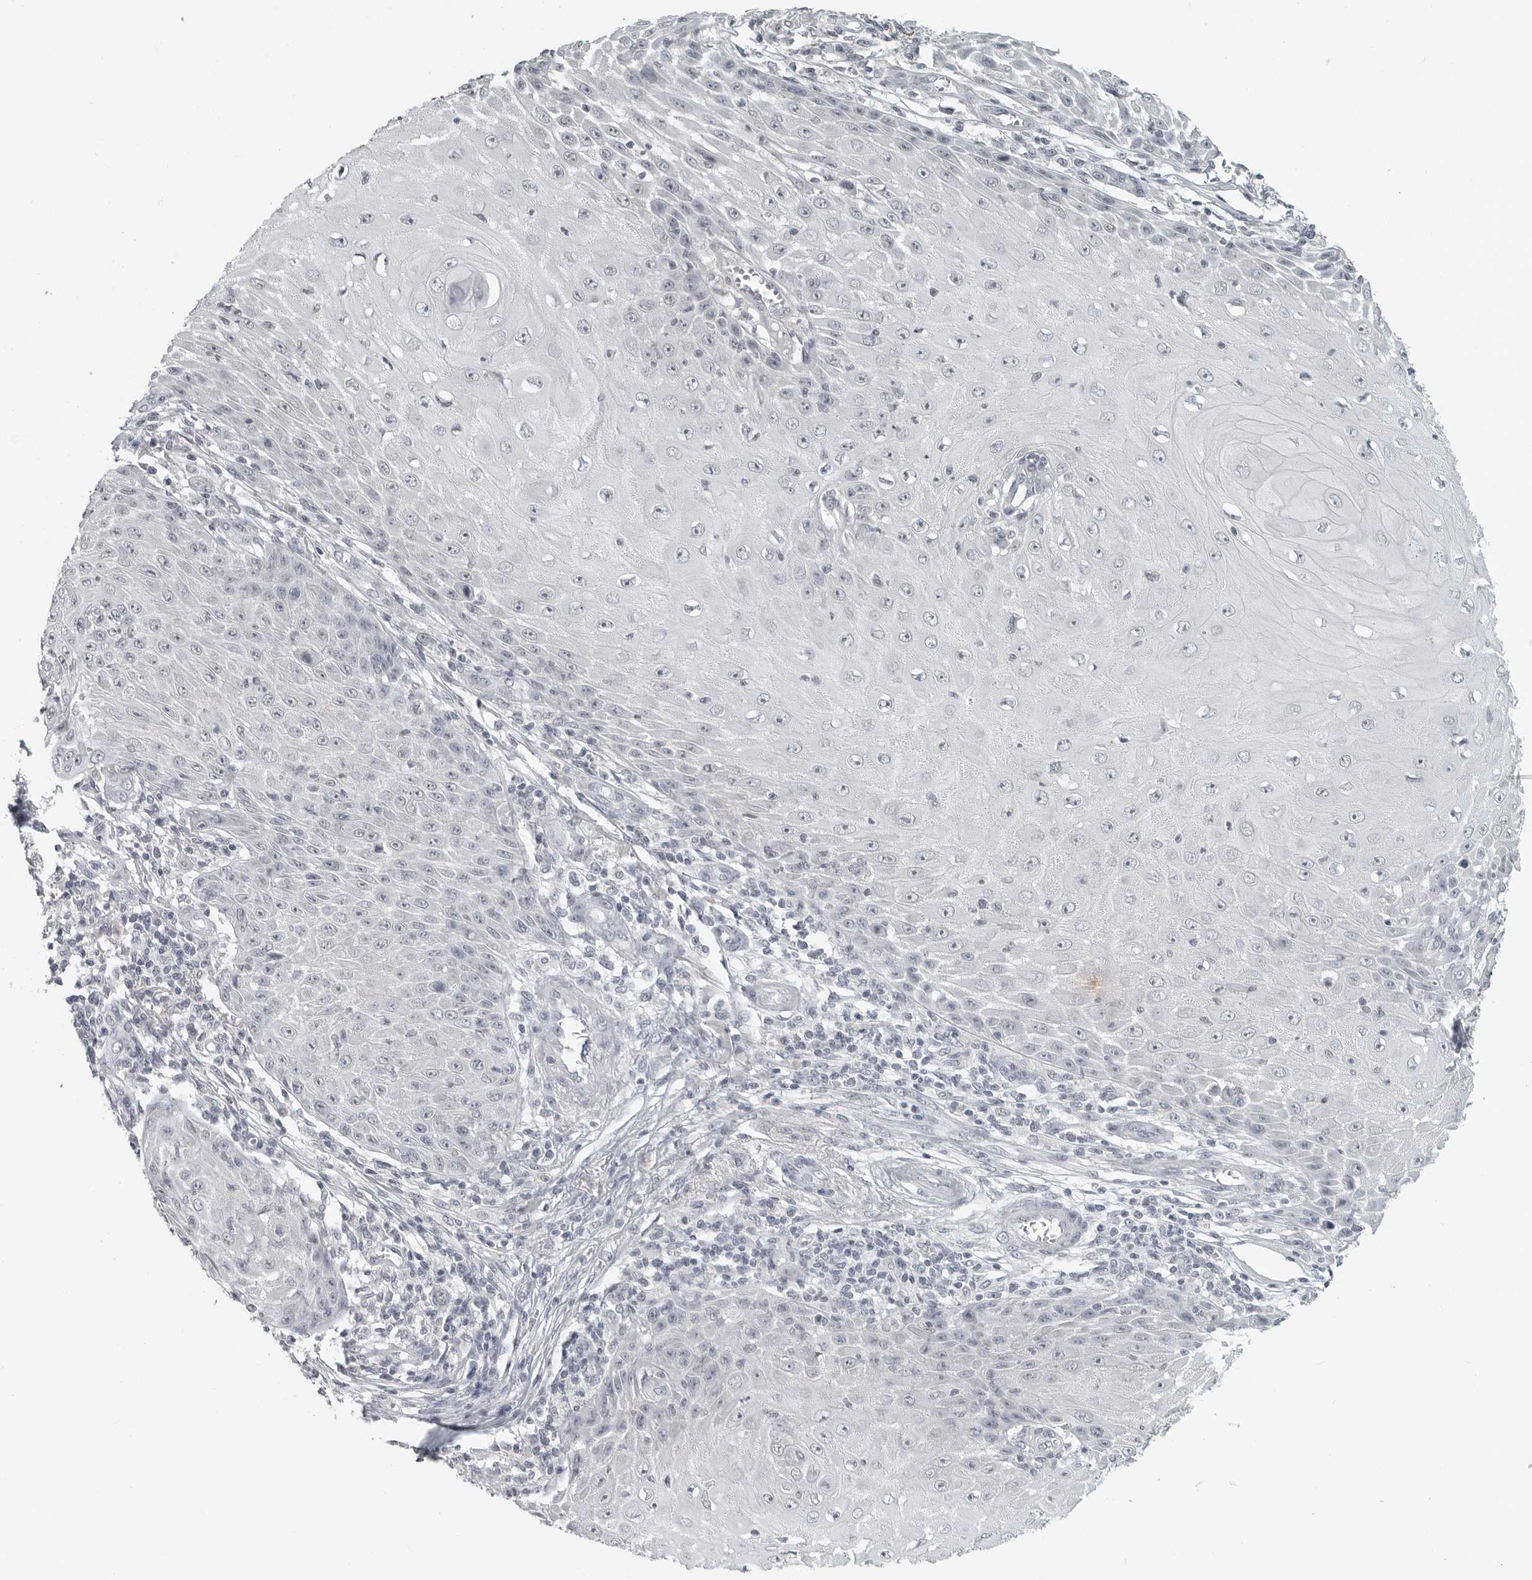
{"staining": {"intensity": "negative", "quantity": "none", "location": "none"}, "tissue": "skin cancer", "cell_type": "Tumor cells", "image_type": "cancer", "snomed": [{"axis": "morphology", "description": "Squamous cell carcinoma, NOS"}, {"axis": "topography", "description": "Skin"}], "caption": "Tumor cells are negative for protein expression in human skin squamous cell carcinoma.", "gene": "BPIFA1", "patient": {"sex": "female", "age": 73}}